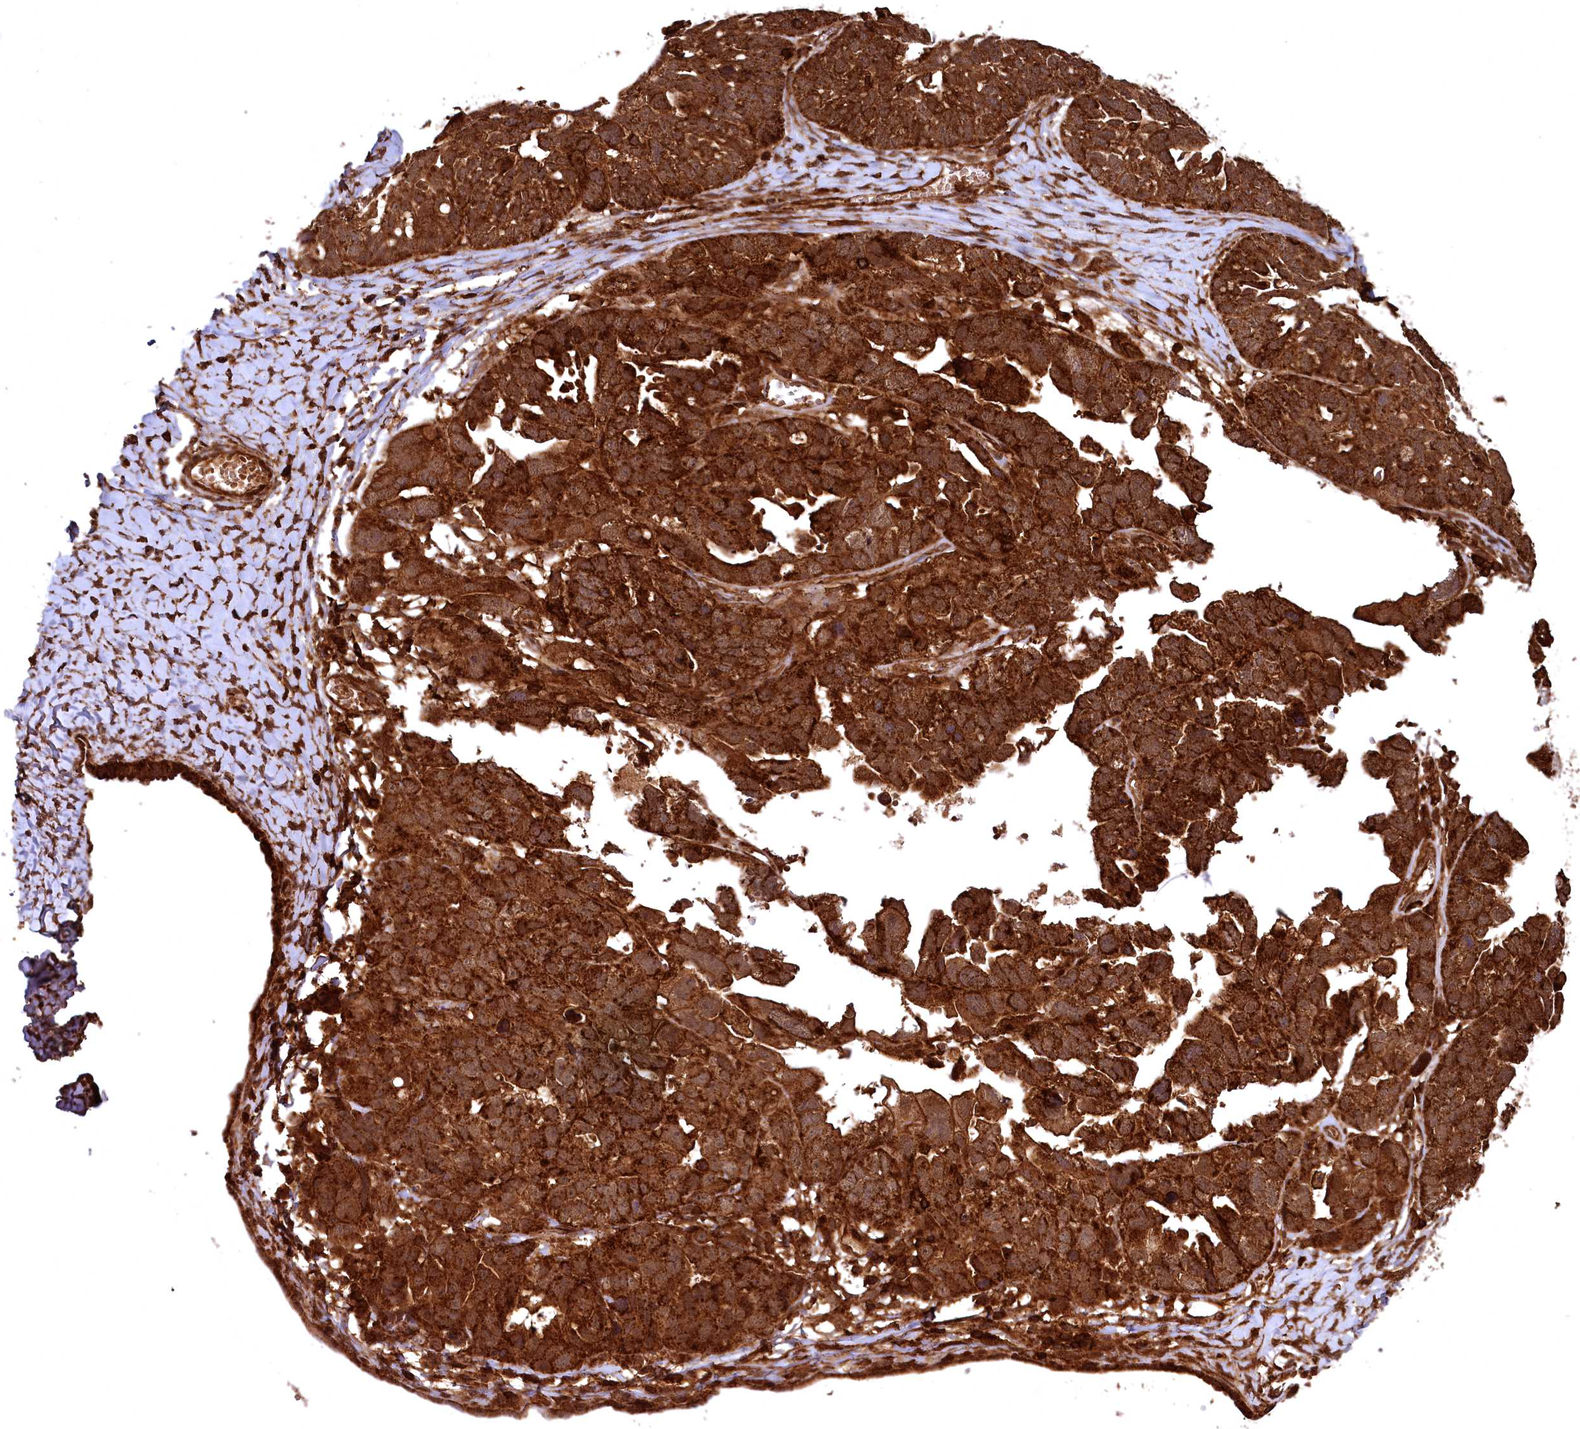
{"staining": {"intensity": "strong", "quantity": ">75%", "location": "cytoplasmic/membranous"}, "tissue": "ovarian cancer", "cell_type": "Tumor cells", "image_type": "cancer", "snomed": [{"axis": "morphology", "description": "Cystadenocarcinoma, serous, NOS"}, {"axis": "topography", "description": "Ovary"}], "caption": "Strong cytoplasmic/membranous staining is identified in about >75% of tumor cells in ovarian cancer (serous cystadenocarcinoma).", "gene": "STUB1", "patient": {"sex": "female", "age": 79}}